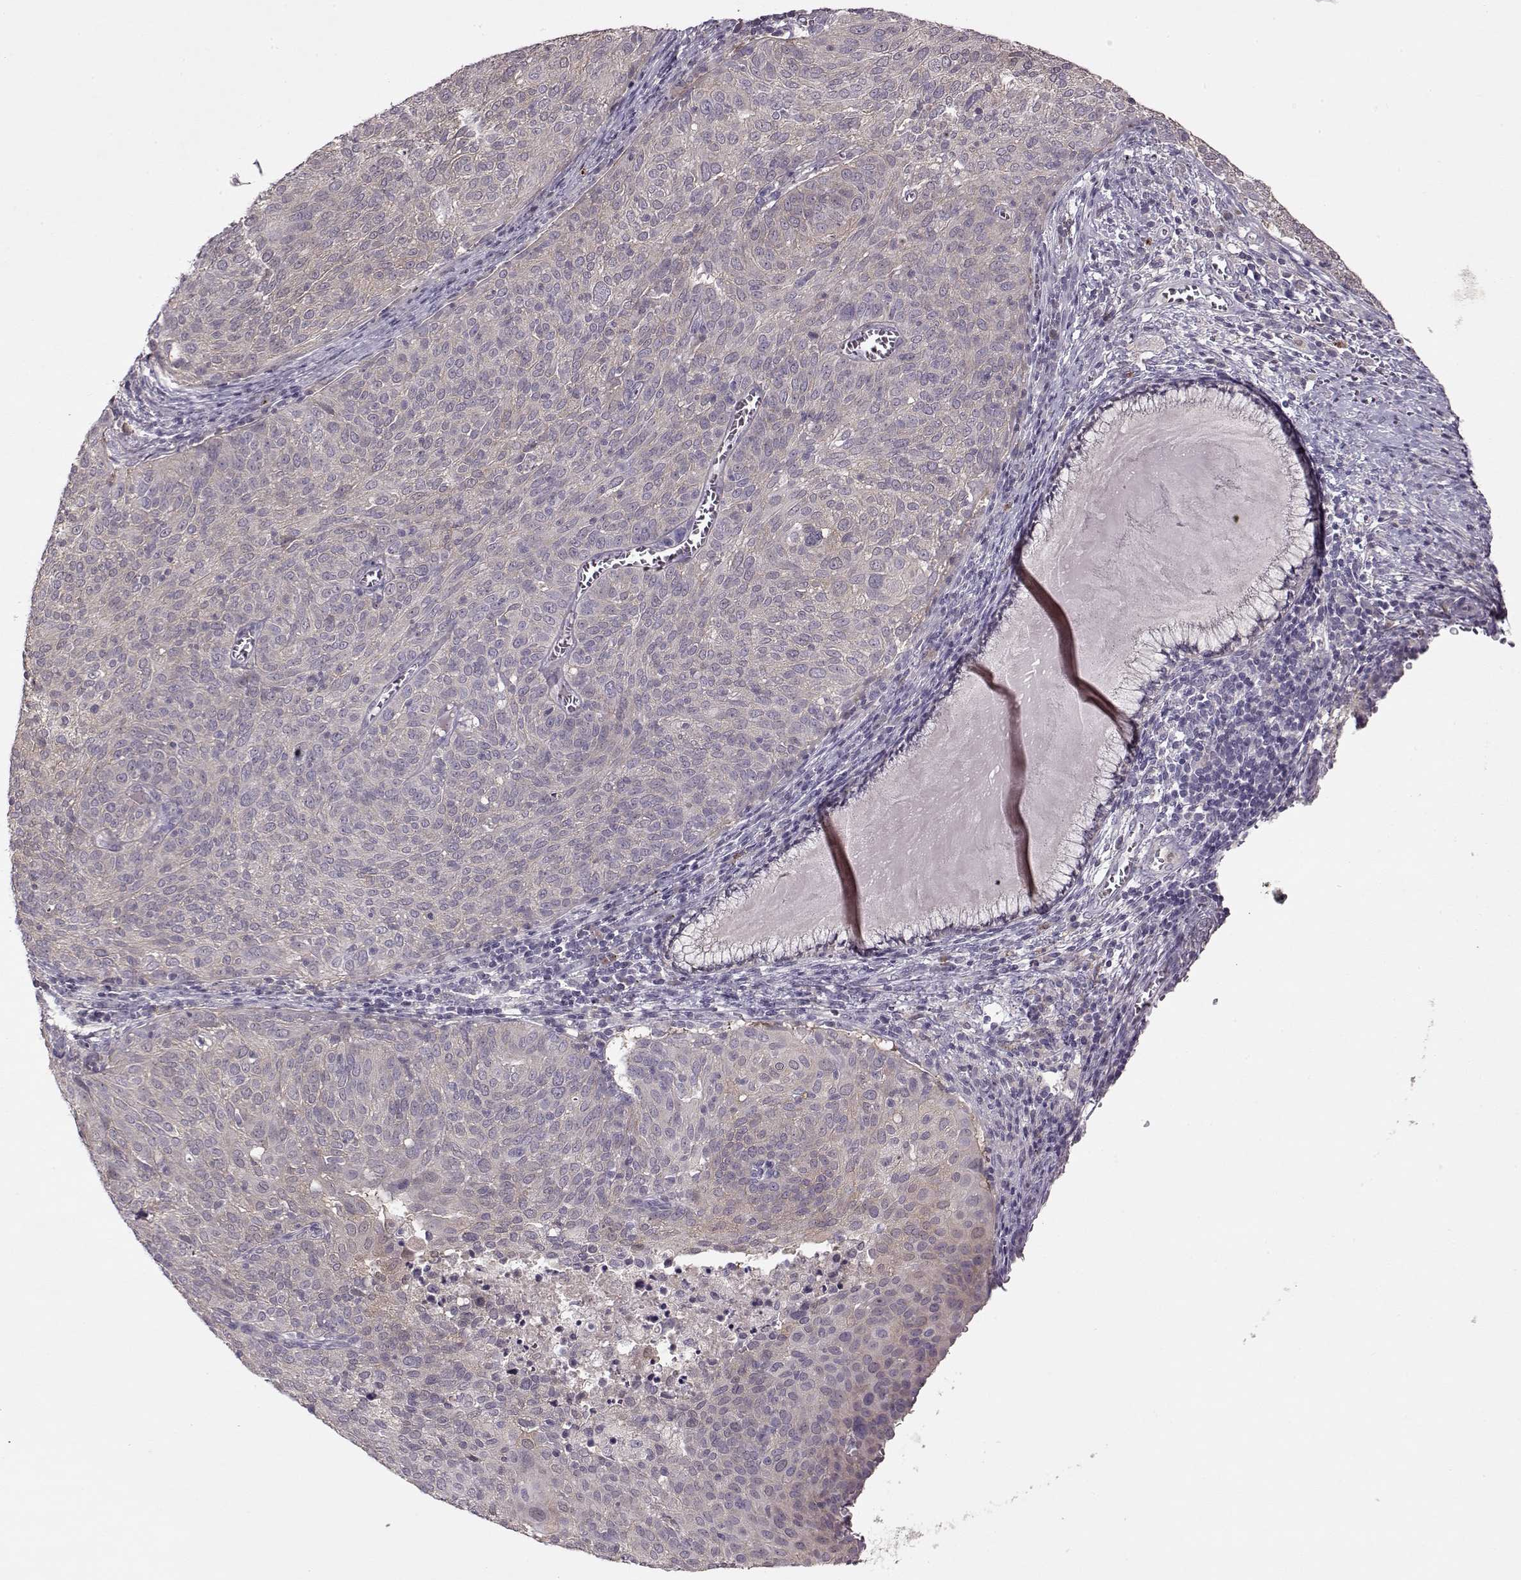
{"staining": {"intensity": "moderate", "quantity": ">75%", "location": "cytoplasmic/membranous"}, "tissue": "cervical cancer", "cell_type": "Tumor cells", "image_type": "cancer", "snomed": [{"axis": "morphology", "description": "Squamous cell carcinoma, NOS"}, {"axis": "topography", "description": "Cervix"}], "caption": "IHC of human cervical cancer (squamous cell carcinoma) demonstrates medium levels of moderate cytoplasmic/membranous expression in about >75% of tumor cells. Immunohistochemistry stains the protein in brown and the nuclei are stained blue.", "gene": "ACOT11", "patient": {"sex": "female", "age": 39}}